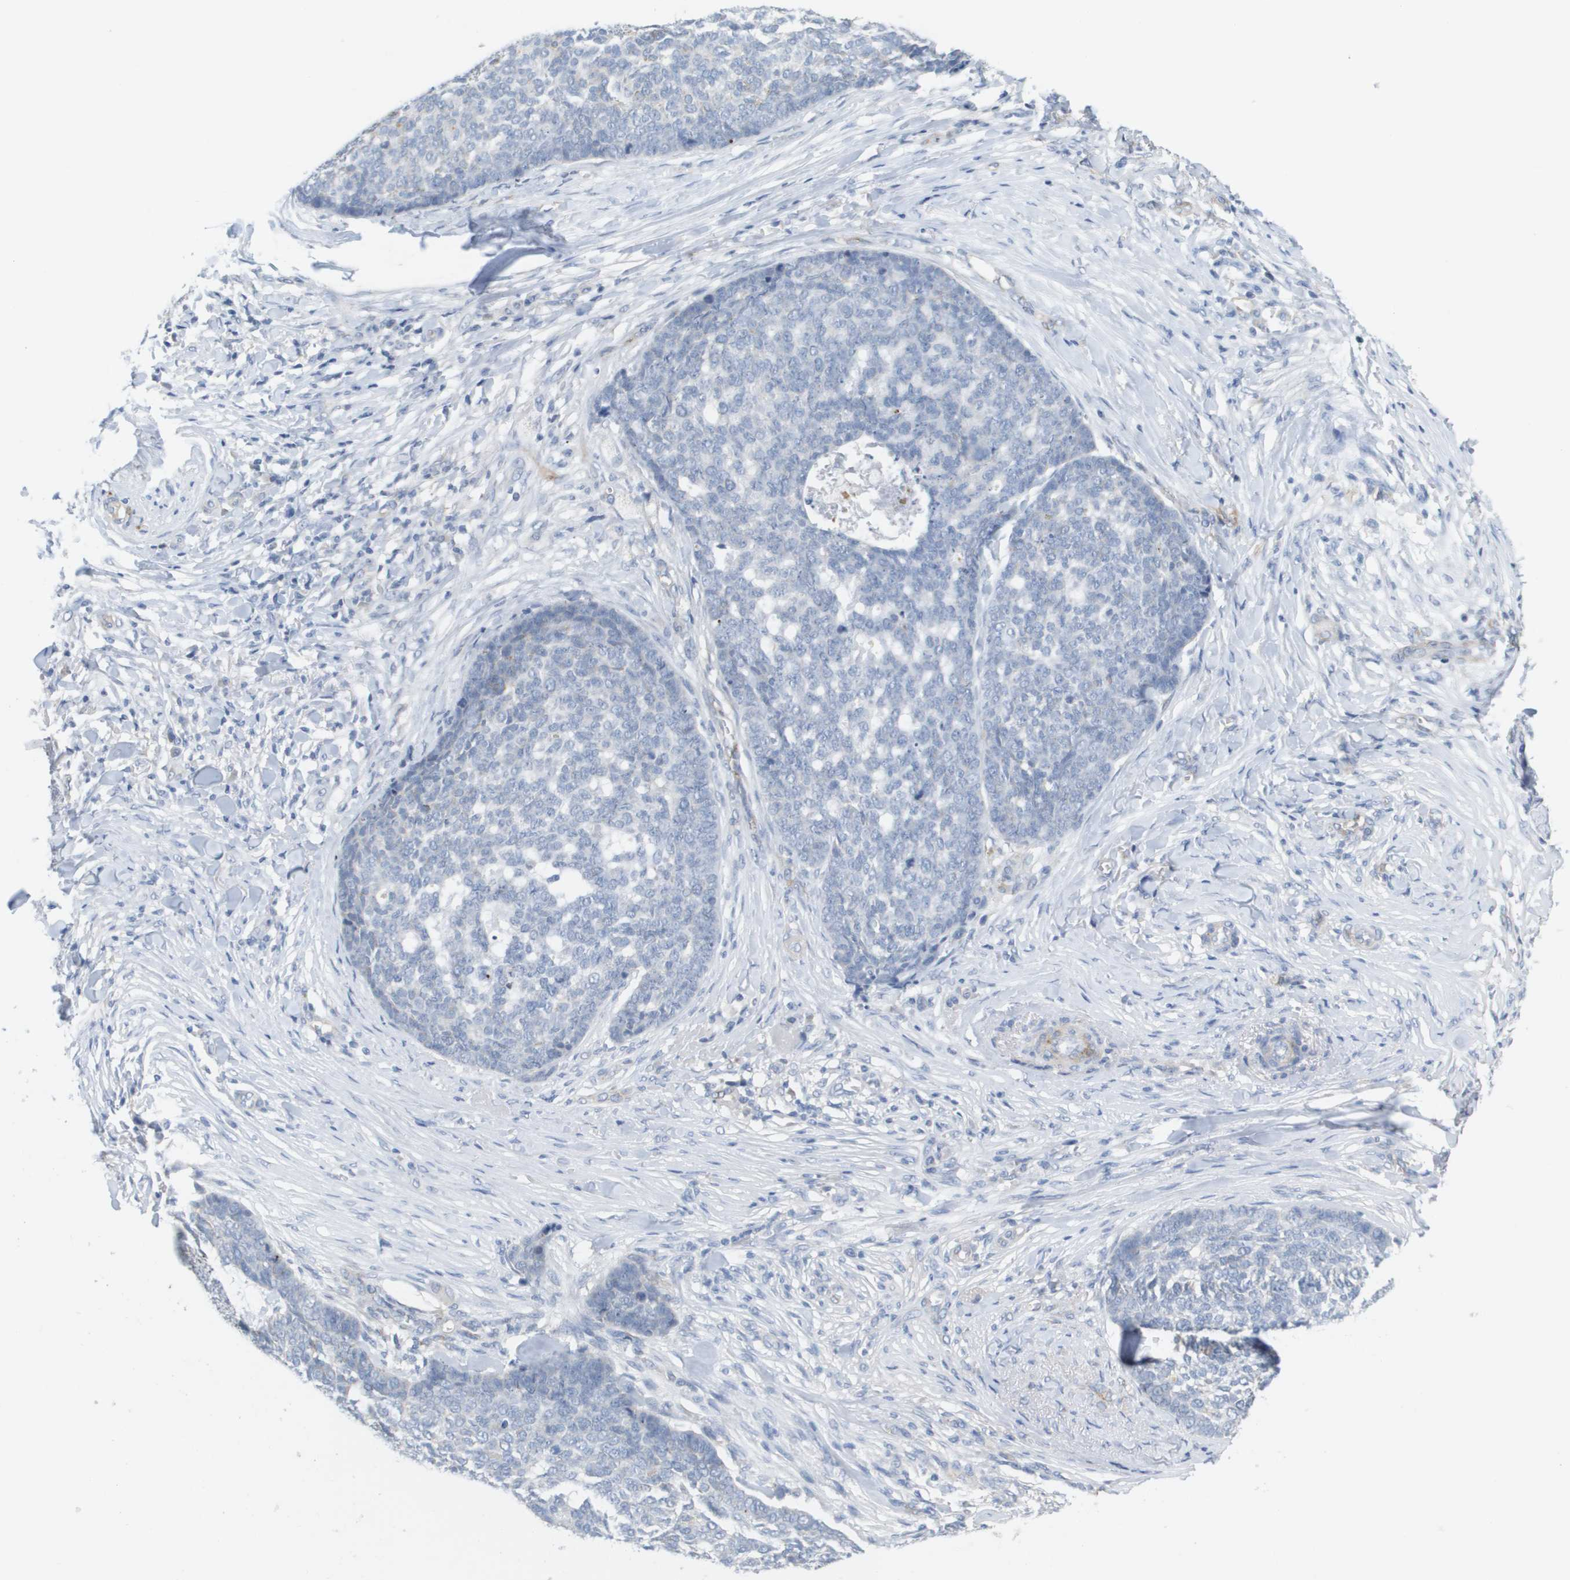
{"staining": {"intensity": "negative", "quantity": "none", "location": "none"}, "tissue": "skin cancer", "cell_type": "Tumor cells", "image_type": "cancer", "snomed": [{"axis": "morphology", "description": "Basal cell carcinoma"}, {"axis": "topography", "description": "Skin"}], "caption": "High power microscopy image of an IHC micrograph of skin cancer, revealing no significant positivity in tumor cells.", "gene": "ANGPT2", "patient": {"sex": "male", "age": 84}}